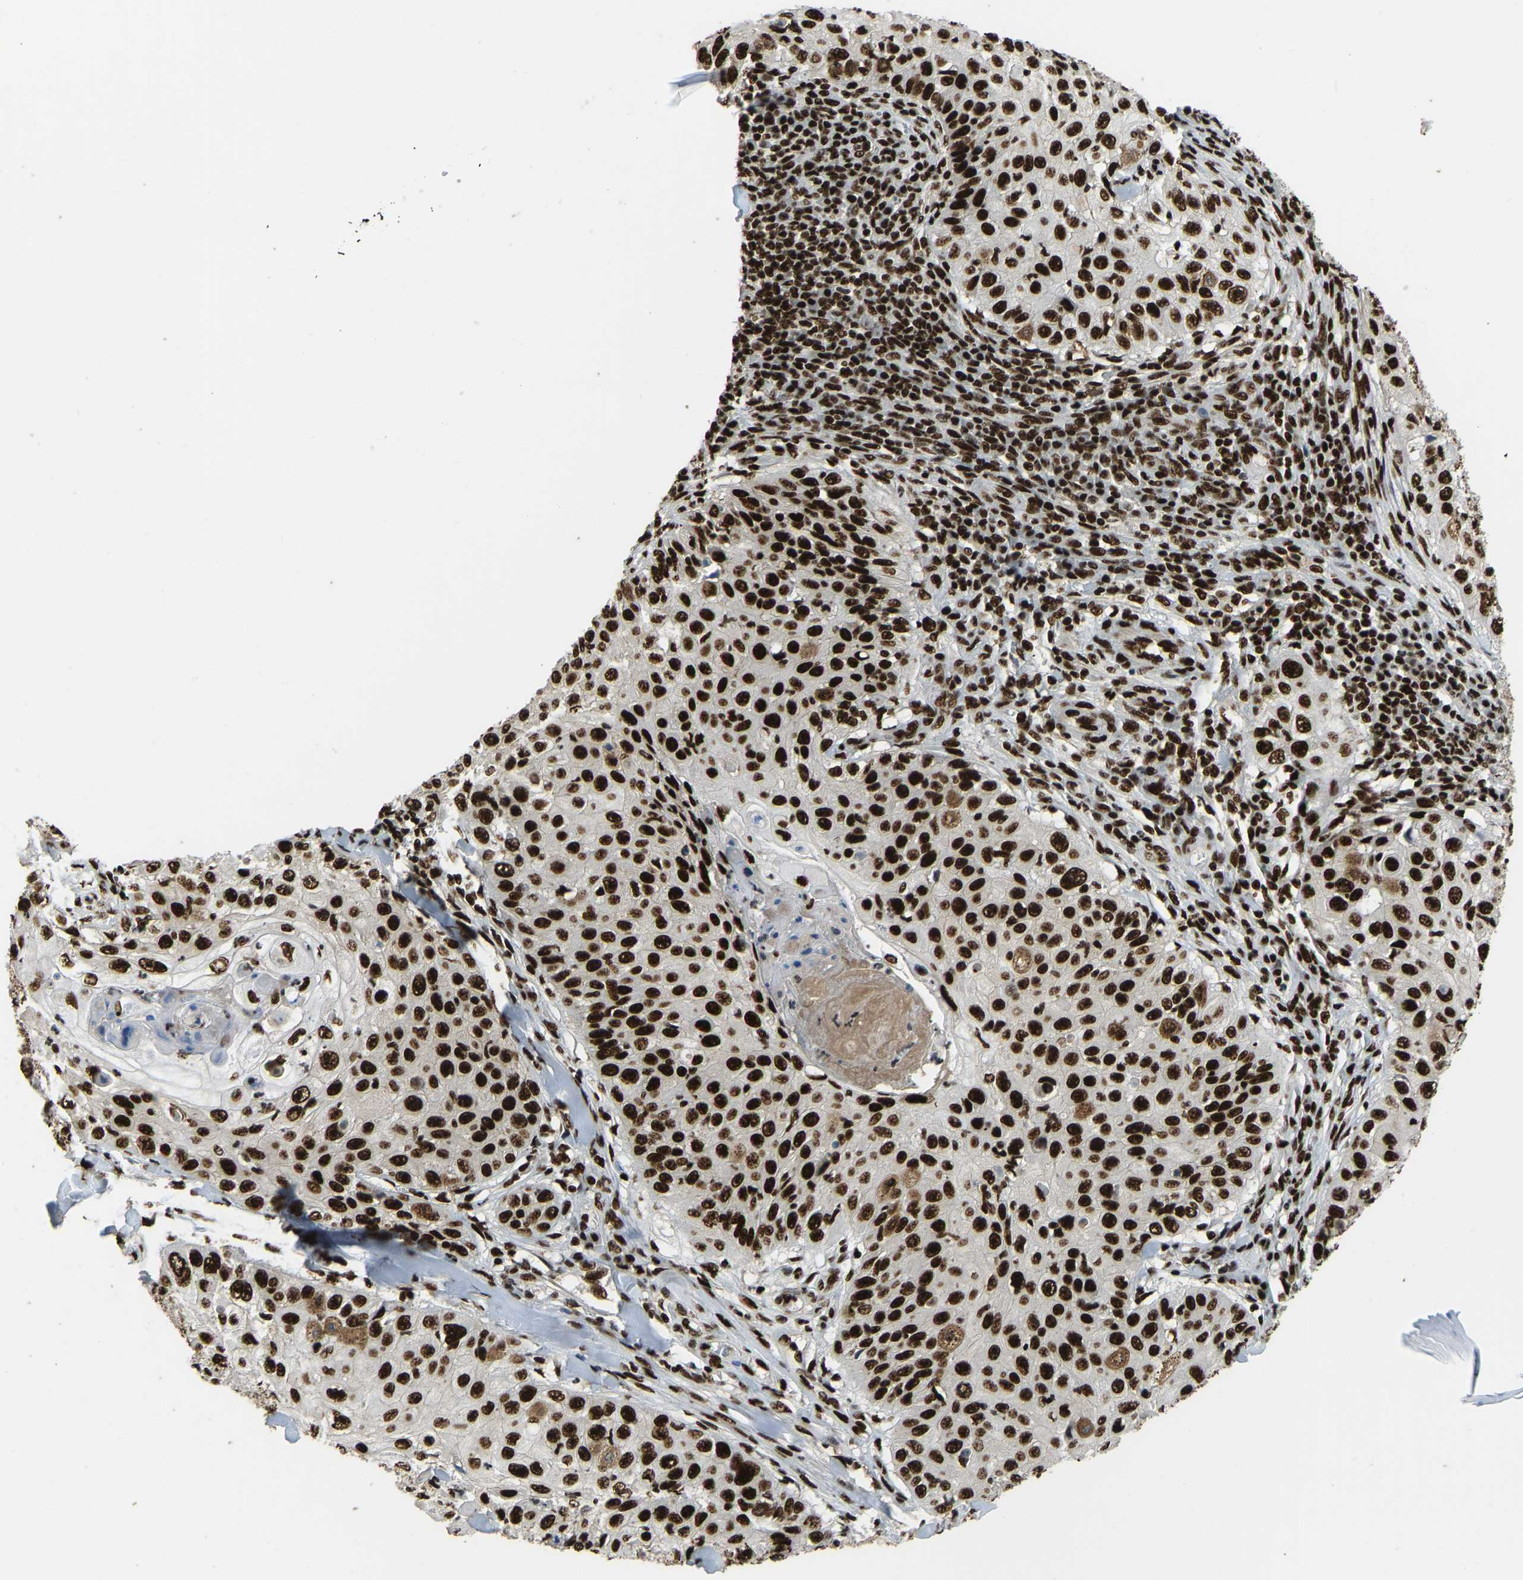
{"staining": {"intensity": "strong", "quantity": ">75%", "location": "nuclear"}, "tissue": "skin cancer", "cell_type": "Tumor cells", "image_type": "cancer", "snomed": [{"axis": "morphology", "description": "Squamous cell carcinoma, NOS"}, {"axis": "topography", "description": "Skin"}], "caption": "Immunohistochemical staining of human skin squamous cell carcinoma exhibits high levels of strong nuclear positivity in approximately >75% of tumor cells. (DAB (3,3'-diaminobenzidine) = brown stain, brightfield microscopy at high magnification).", "gene": "FOXK1", "patient": {"sex": "male", "age": 86}}